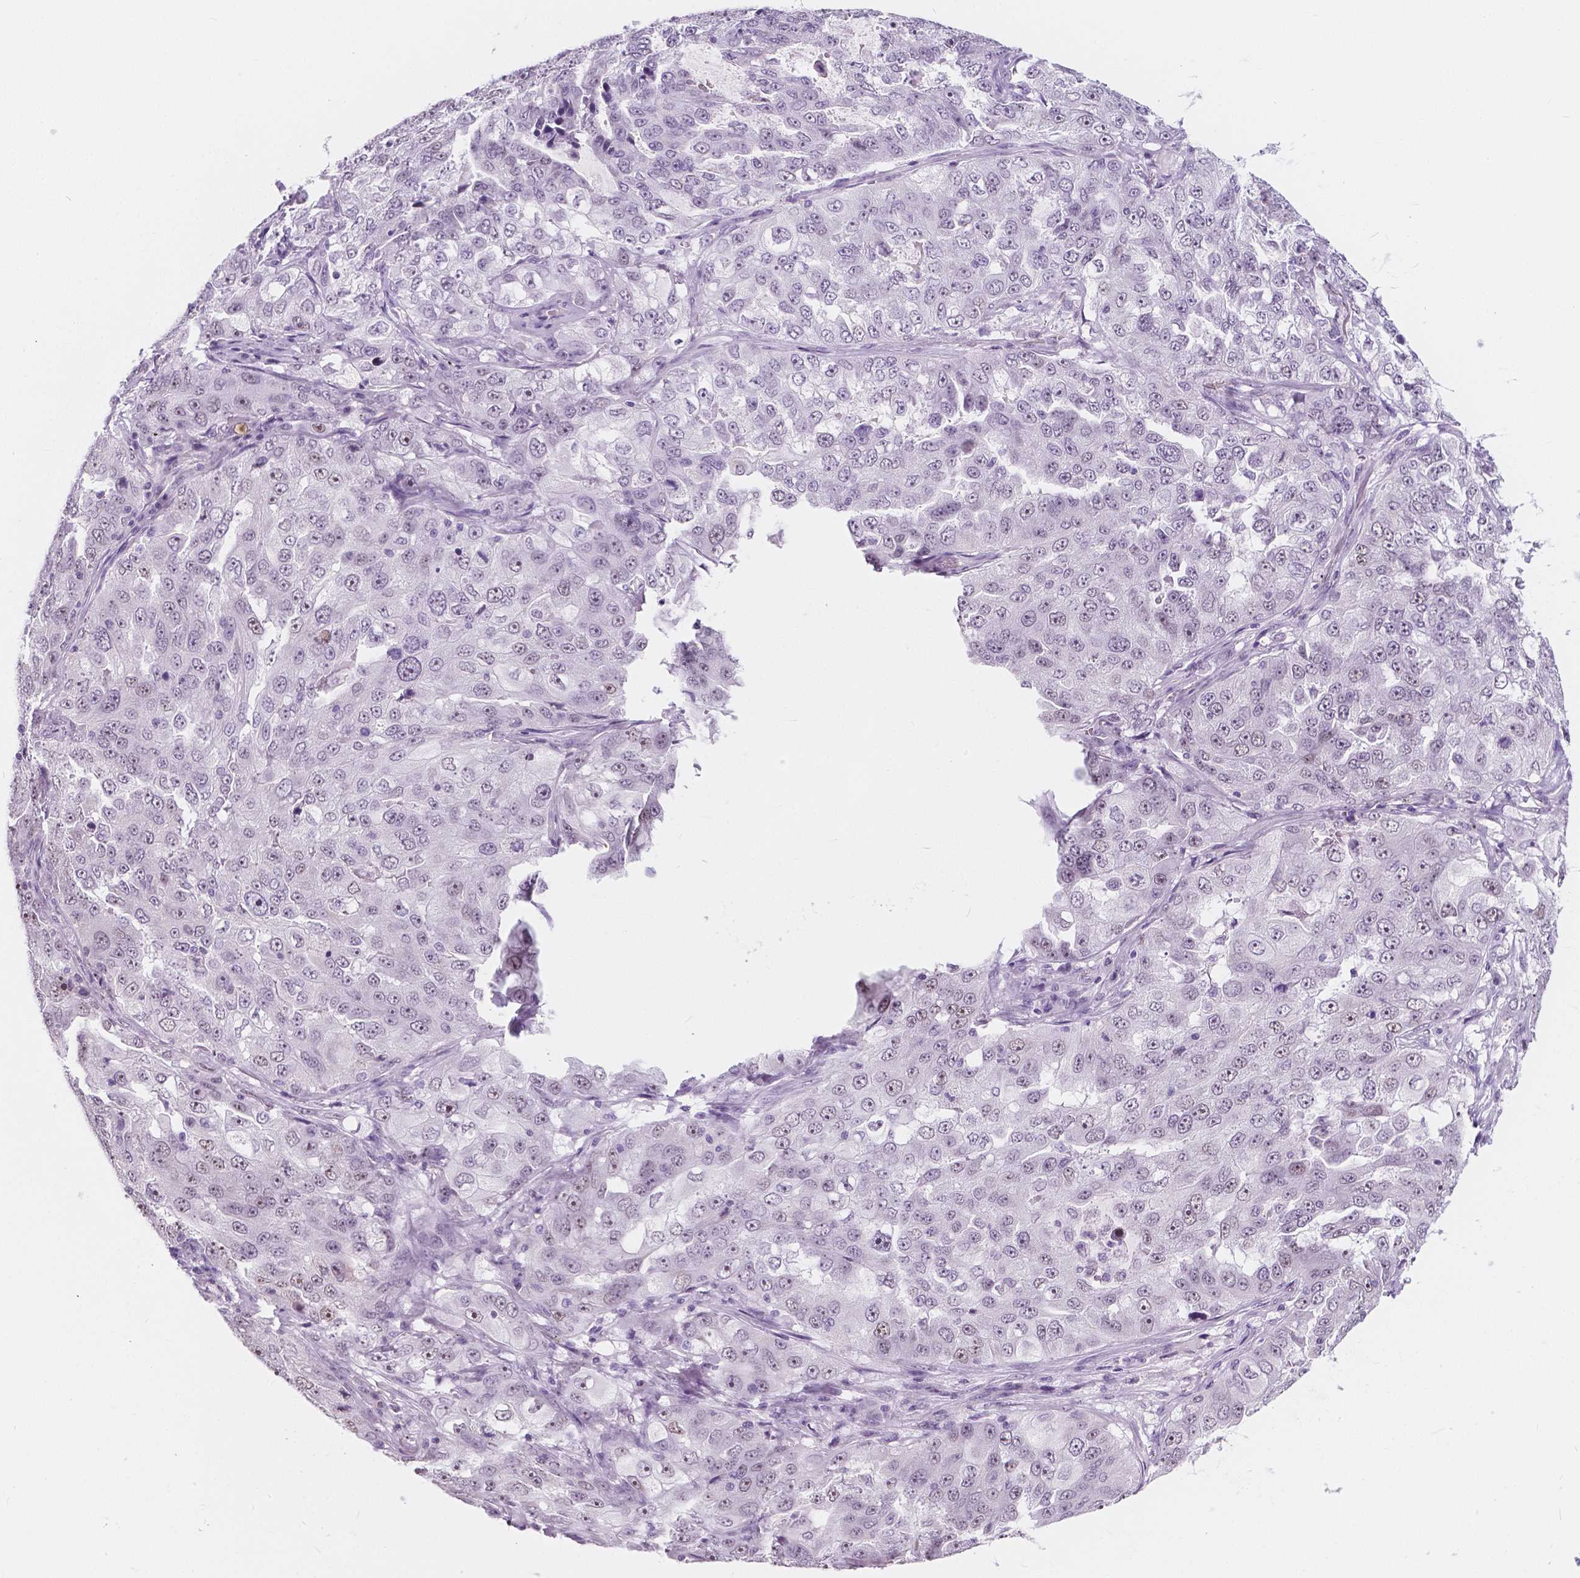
{"staining": {"intensity": "weak", "quantity": "25%-75%", "location": "nuclear"}, "tissue": "lung cancer", "cell_type": "Tumor cells", "image_type": "cancer", "snomed": [{"axis": "morphology", "description": "Adenocarcinoma, NOS"}, {"axis": "topography", "description": "Lung"}], "caption": "Immunohistochemical staining of human adenocarcinoma (lung) displays low levels of weak nuclear expression in approximately 25%-75% of tumor cells.", "gene": "NOLC1", "patient": {"sex": "female", "age": 61}}